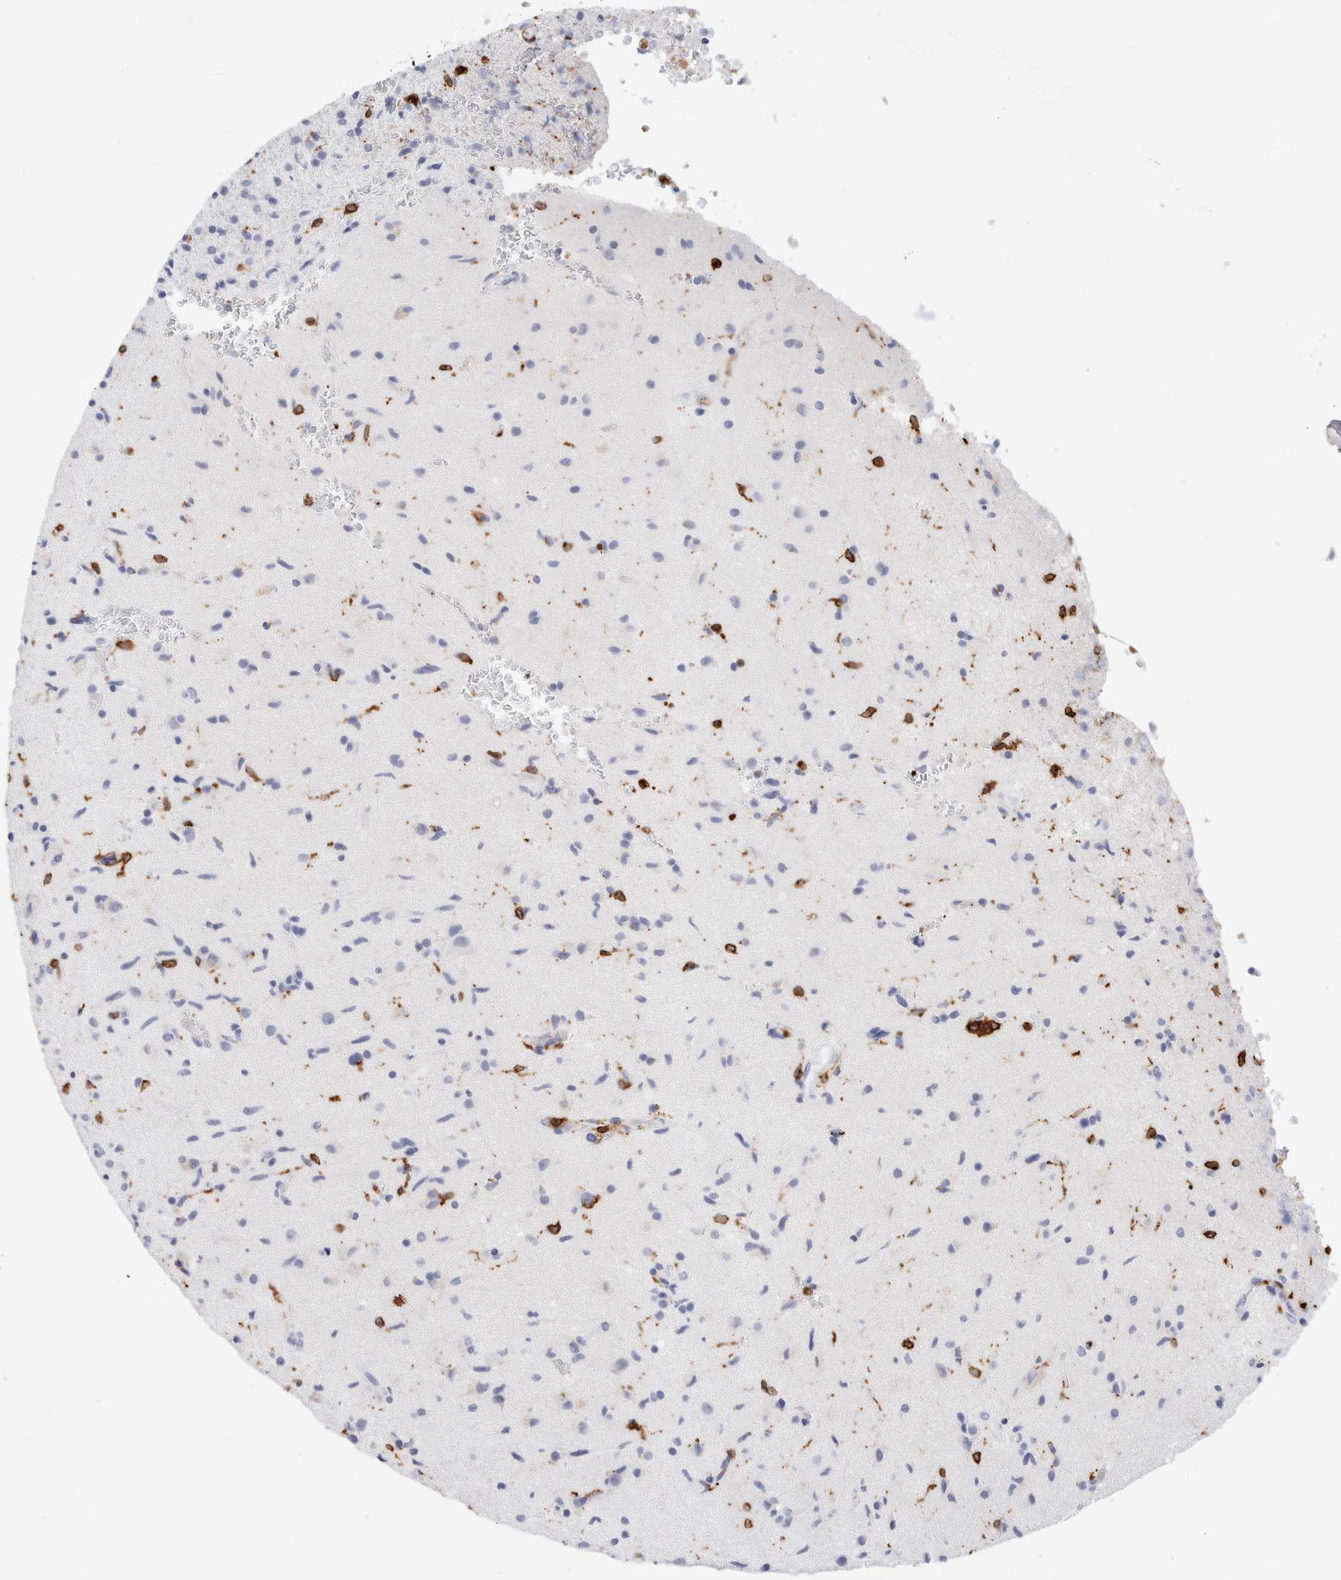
{"staining": {"intensity": "negative", "quantity": "none", "location": "none"}, "tissue": "glioma", "cell_type": "Tumor cells", "image_type": "cancer", "snomed": [{"axis": "morphology", "description": "Glioma, malignant, High grade"}, {"axis": "topography", "description": "Brain"}], "caption": "Immunohistochemical staining of glioma demonstrates no significant positivity in tumor cells.", "gene": "ALOX5AP", "patient": {"sex": "male", "age": 72}}